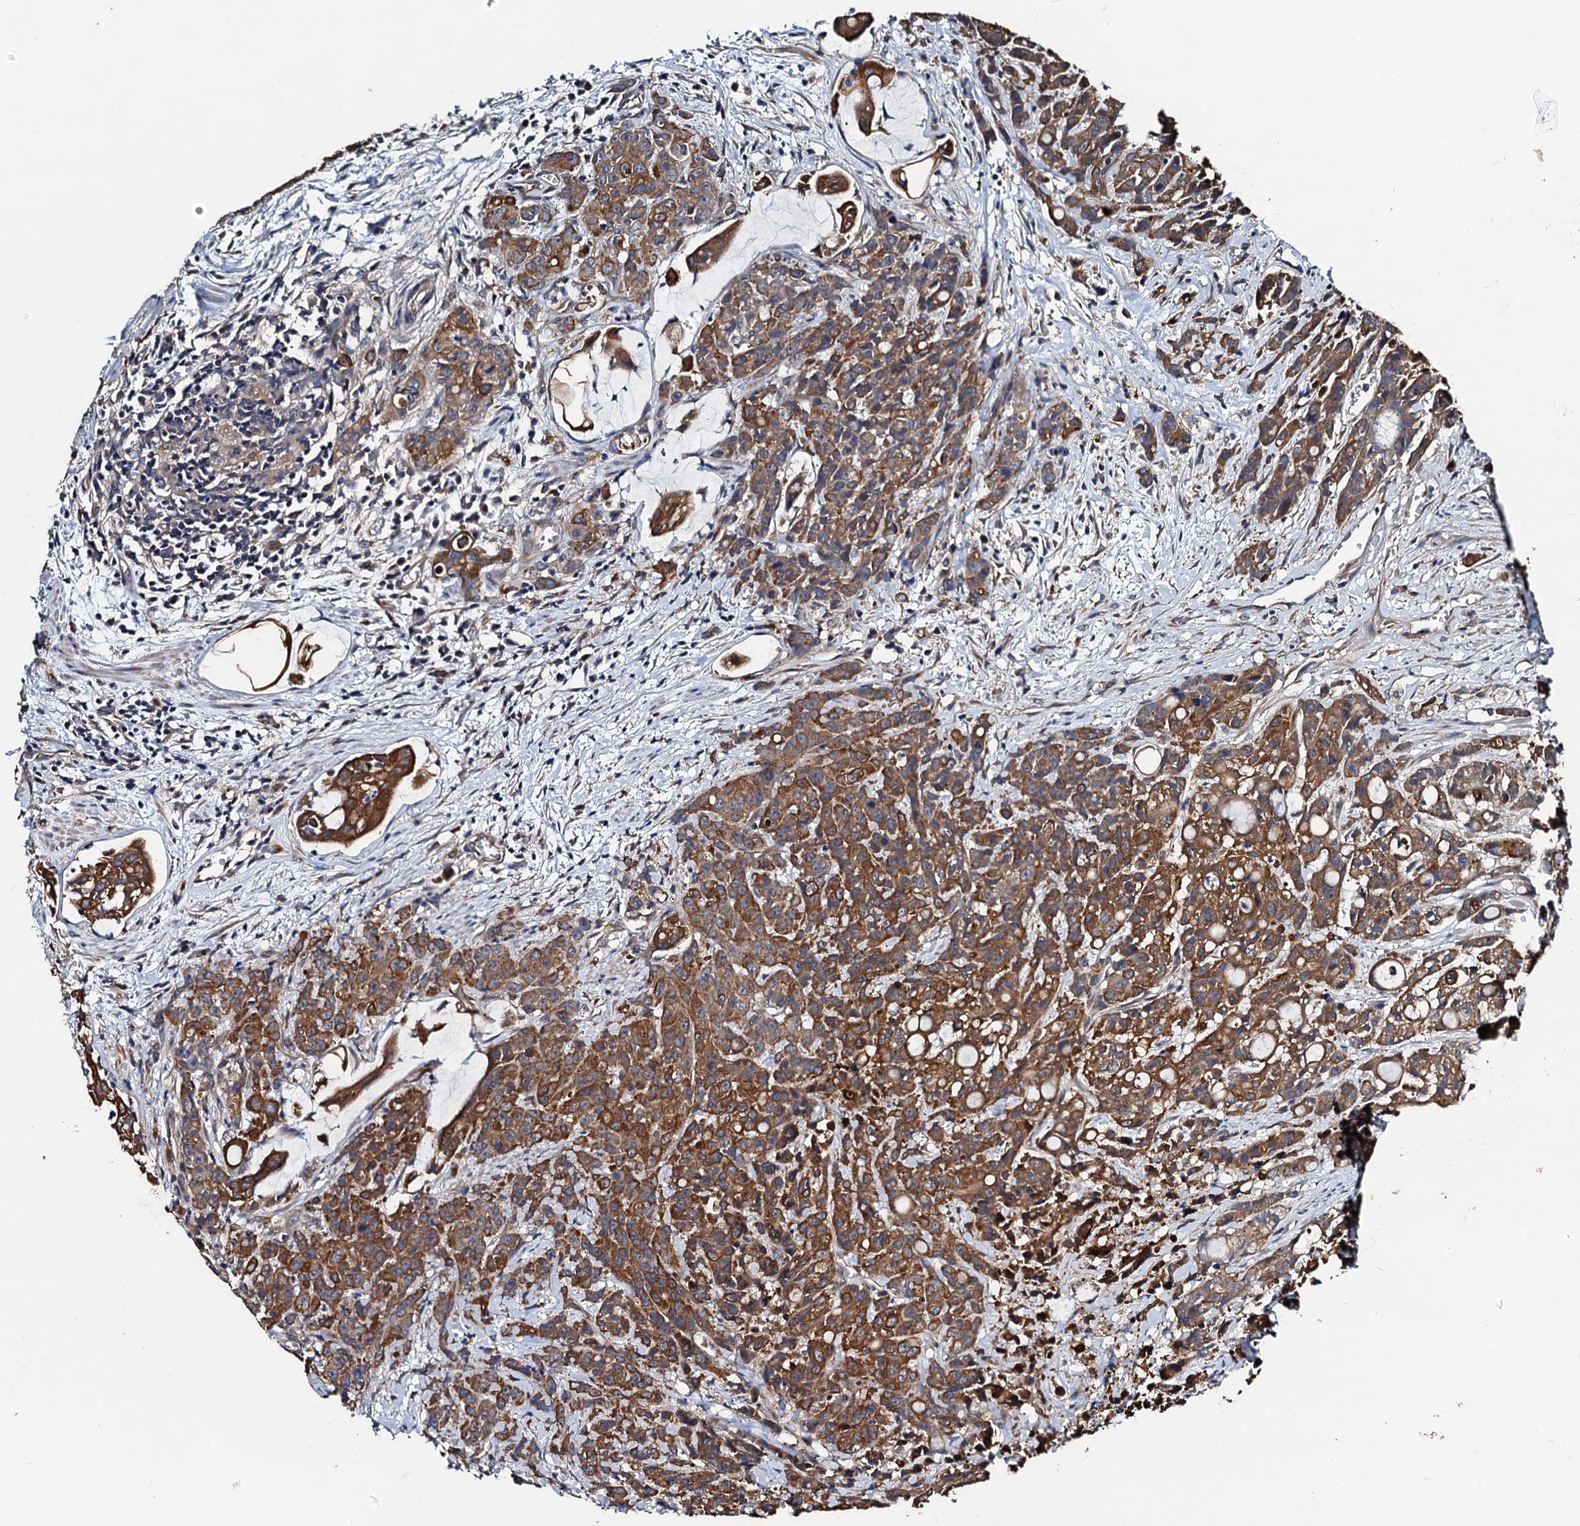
{"staining": {"intensity": "strong", "quantity": ">75%", "location": "cytoplasmic/membranous"}, "tissue": "colorectal cancer", "cell_type": "Tumor cells", "image_type": "cancer", "snomed": [{"axis": "morphology", "description": "Adenocarcinoma, NOS"}, {"axis": "topography", "description": "Colon"}], "caption": "Immunohistochemistry (IHC) histopathology image of human adenocarcinoma (colorectal) stained for a protein (brown), which demonstrates high levels of strong cytoplasmic/membranous staining in approximately >75% of tumor cells.", "gene": "GLCE", "patient": {"sex": "male", "age": 62}}